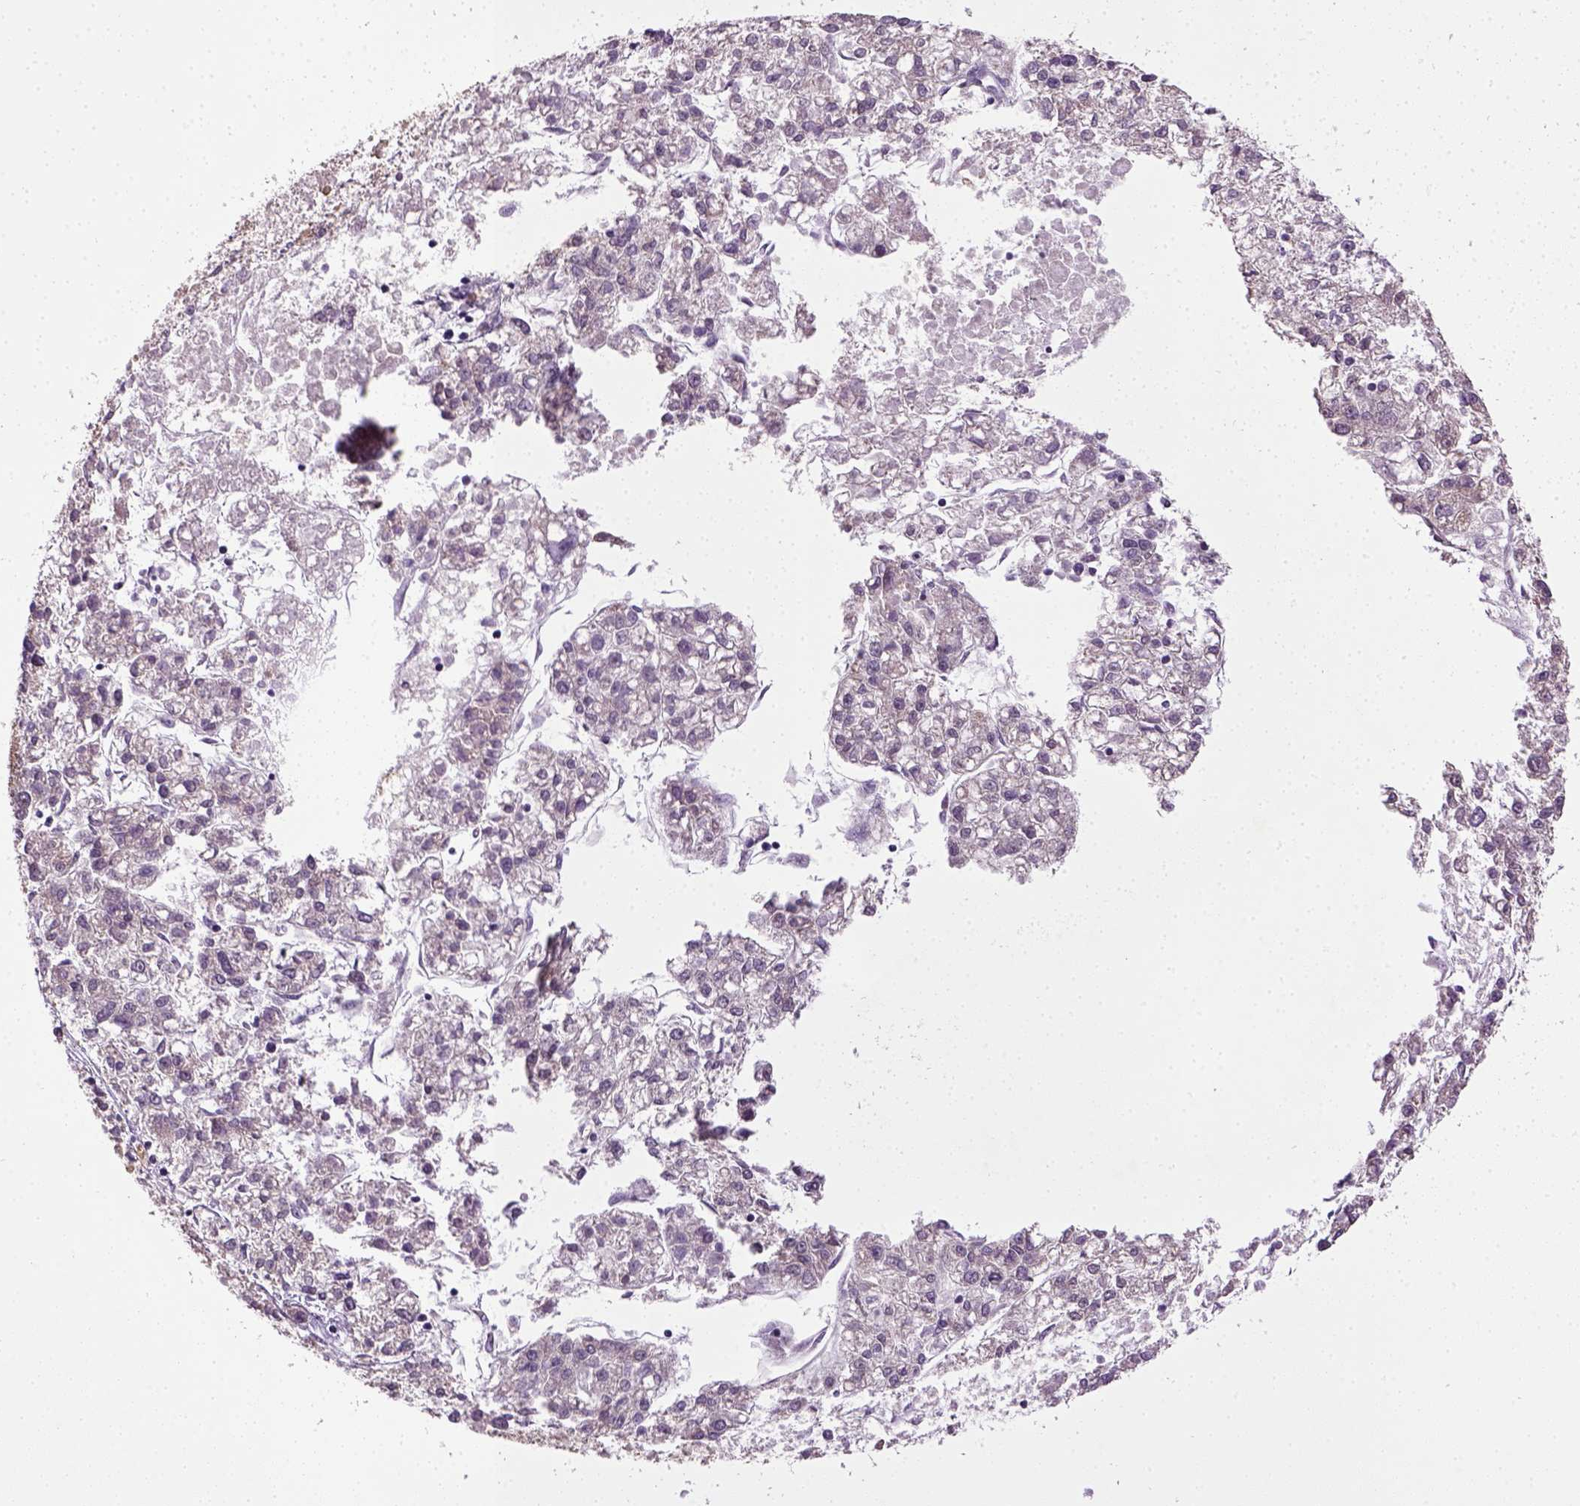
{"staining": {"intensity": "negative", "quantity": "none", "location": "none"}, "tissue": "liver cancer", "cell_type": "Tumor cells", "image_type": "cancer", "snomed": [{"axis": "morphology", "description": "Carcinoma, Hepatocellular, NOS"}, {"axis": "topography", "description": "Liver"}], "caption": "An immunohistochemistry (IHC) histopathology image of liver cancer (hepatocellular carcinoma) is shown. There is no staining in tumor cells of liver cancer (hepatocellular carcinoma). (DAB immunohistochemistry visualized using brightfield microscopy, high magnification).", "gene": "TPRG1", "patient": {"sex": "male", "age": 56}}